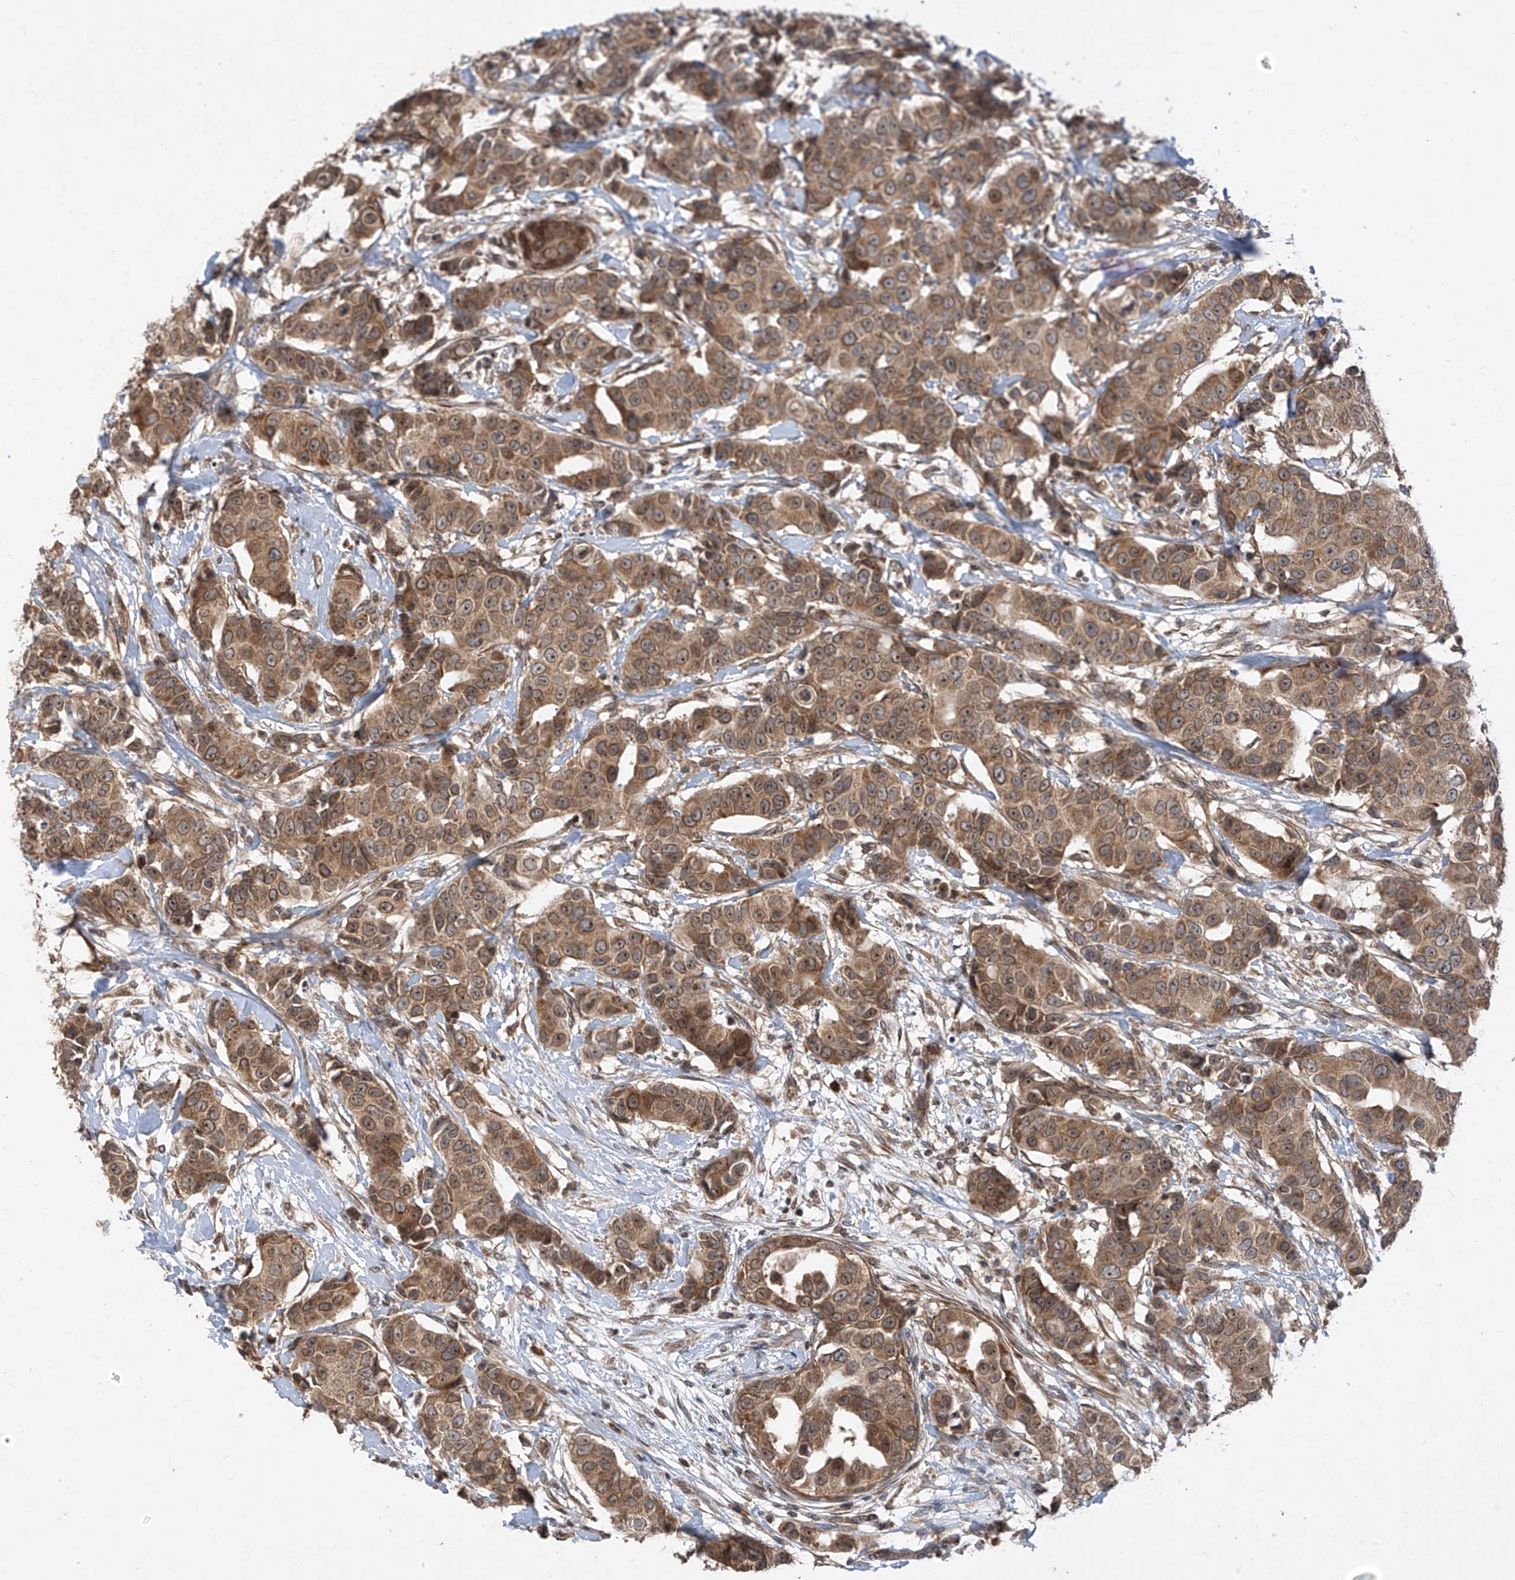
{"staining": {"intensity": "moderate", "quantity": ">75%", "location": "cytoplasmic/membranous"}, "tissue": "breast cancer", "cell_type": "Tumor cells", "image_type": "cancer", "snomed": [{"axis": "morphology", "description": "Normal tissue, NOS"}, {"axis": "morphology", "description": "Duct carcinoma"}, {"axis": "topography", "description": "Breast"}], "caption": "Protein staining by immunohistochemistry displays moderate cytoplasmic/membranous positivity in about >75% of tumor cells in breast cancer (intraductal carcinoma). (DAB (3,3'-diaminobenzidine) IHC with brightfield microscopy, high magnification).", "gene": "RPL34", "patient": {"sex": "female", "age": 39}}